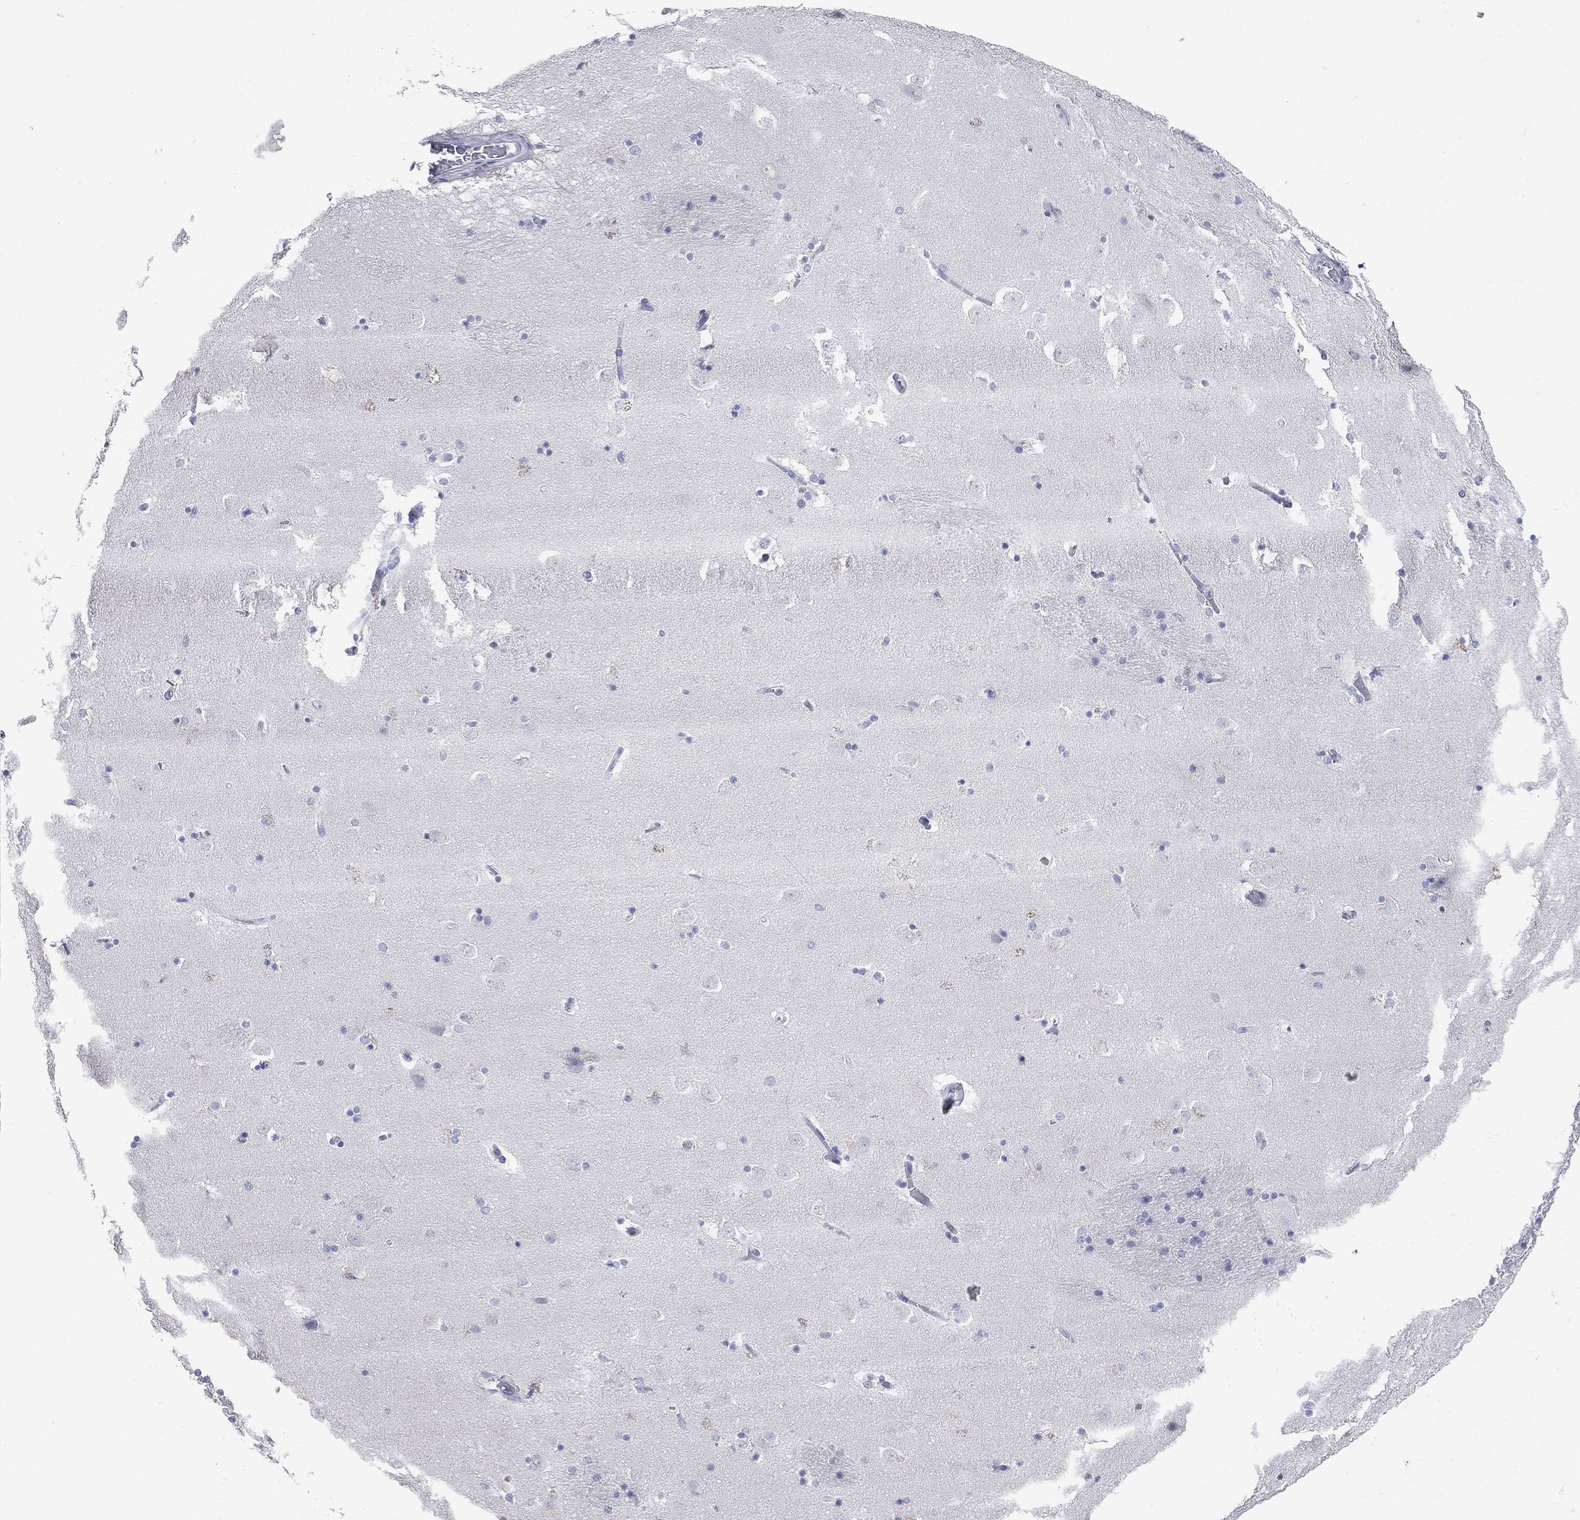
{"staining": {"intensity": "negative", "quantity": "none", "location": "none"}, "tissue": "caudate", "cell_type": "Glial cells", "image_type": "normal", "snomed": [{"axis": "morphology", "description": "Normal tissue, NOS"}, {"axis": "topography", "description": "Lateral ventricle wall"}], "caption": "This is a histopathology image of immunohistochemistry (IHC) staining of unremarkable caudate, which shows no expression in glial cells. (DAB (3,3'-diaminobenzidine) immunohistochemistry (IHC) with hematoxylin counter stain).", "gene": "LAT", "patient": {"sex": "male", "age": 51}}